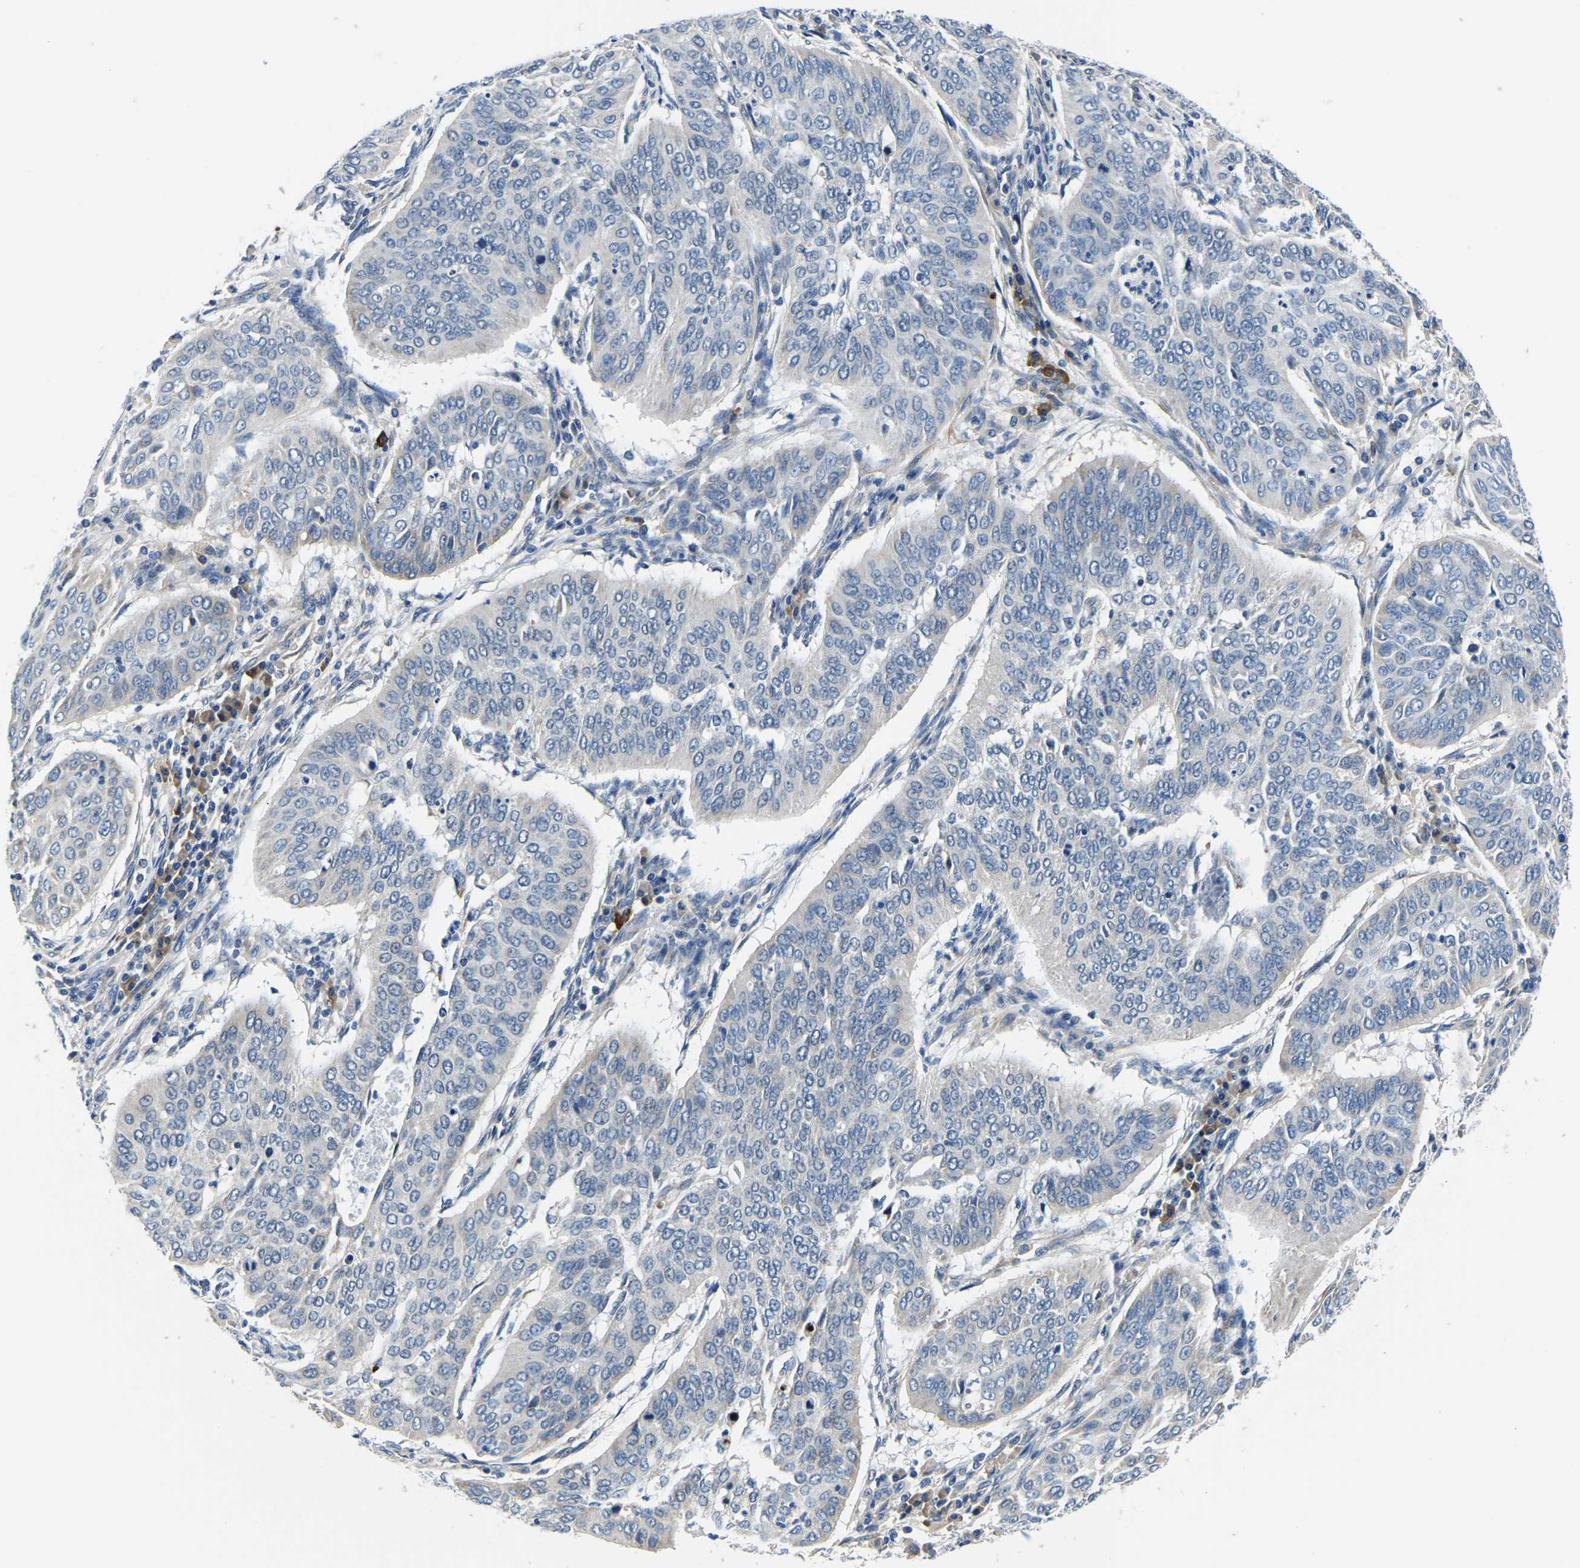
{"staining": {"intensity": "negative", "quantity": "none", "location": "none"}, "tissue": "cervical cancer", "cell_type": "Tumor cells", "image_type": "cancer", "snomed": [{"axis": "morphology", "description": "Normal tissue, NOS"}, {"axis": "morphology", "description": "Squamous cell carcinoma, NOS"}, {"axis": "topography", "description": "Cervix"}], "caption": "Tumor cells show no significant expression in cervical cancer.", "gene": "LIAS", "patient": {"sex": "female", "age": 39}}